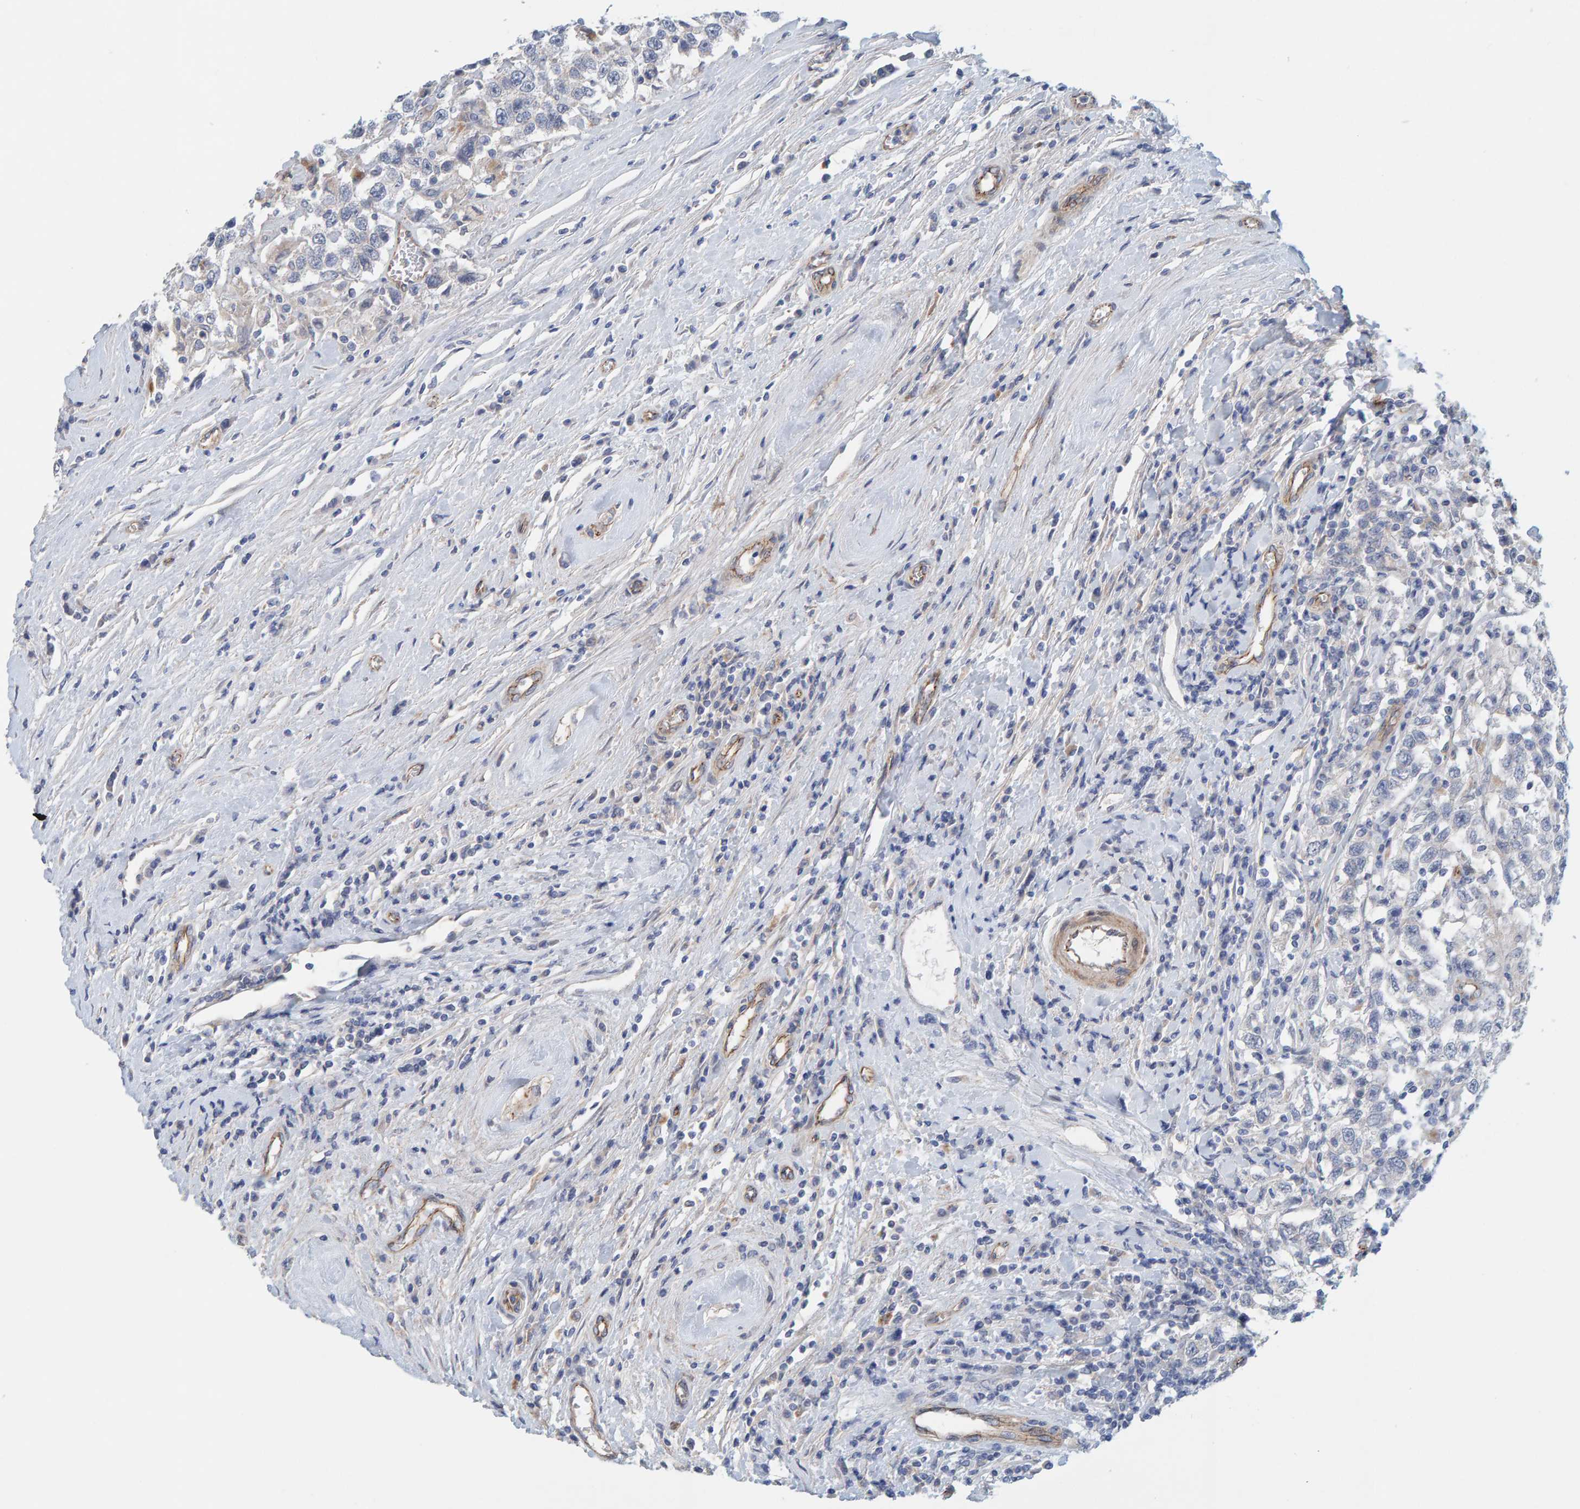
{"staining": {"intensity": "negative", "quantity": "none", "location": "none"}, "tissue": "testis cancer", "cell_type": "Tumor cells", "image_type": "cancer", "snomed": [{"axis": "morphology", "description": "Seminoma, NOS"}, {"axis": "topography", "description": "Testis"}], "caption": "IHC micrograph of neoplastic tissue: human seminoma (testis) stained with DAB displays no significant protein staining in tumor cells.", "gene": "KRBA2", "patient": {"sex": "male", "age": 41}}